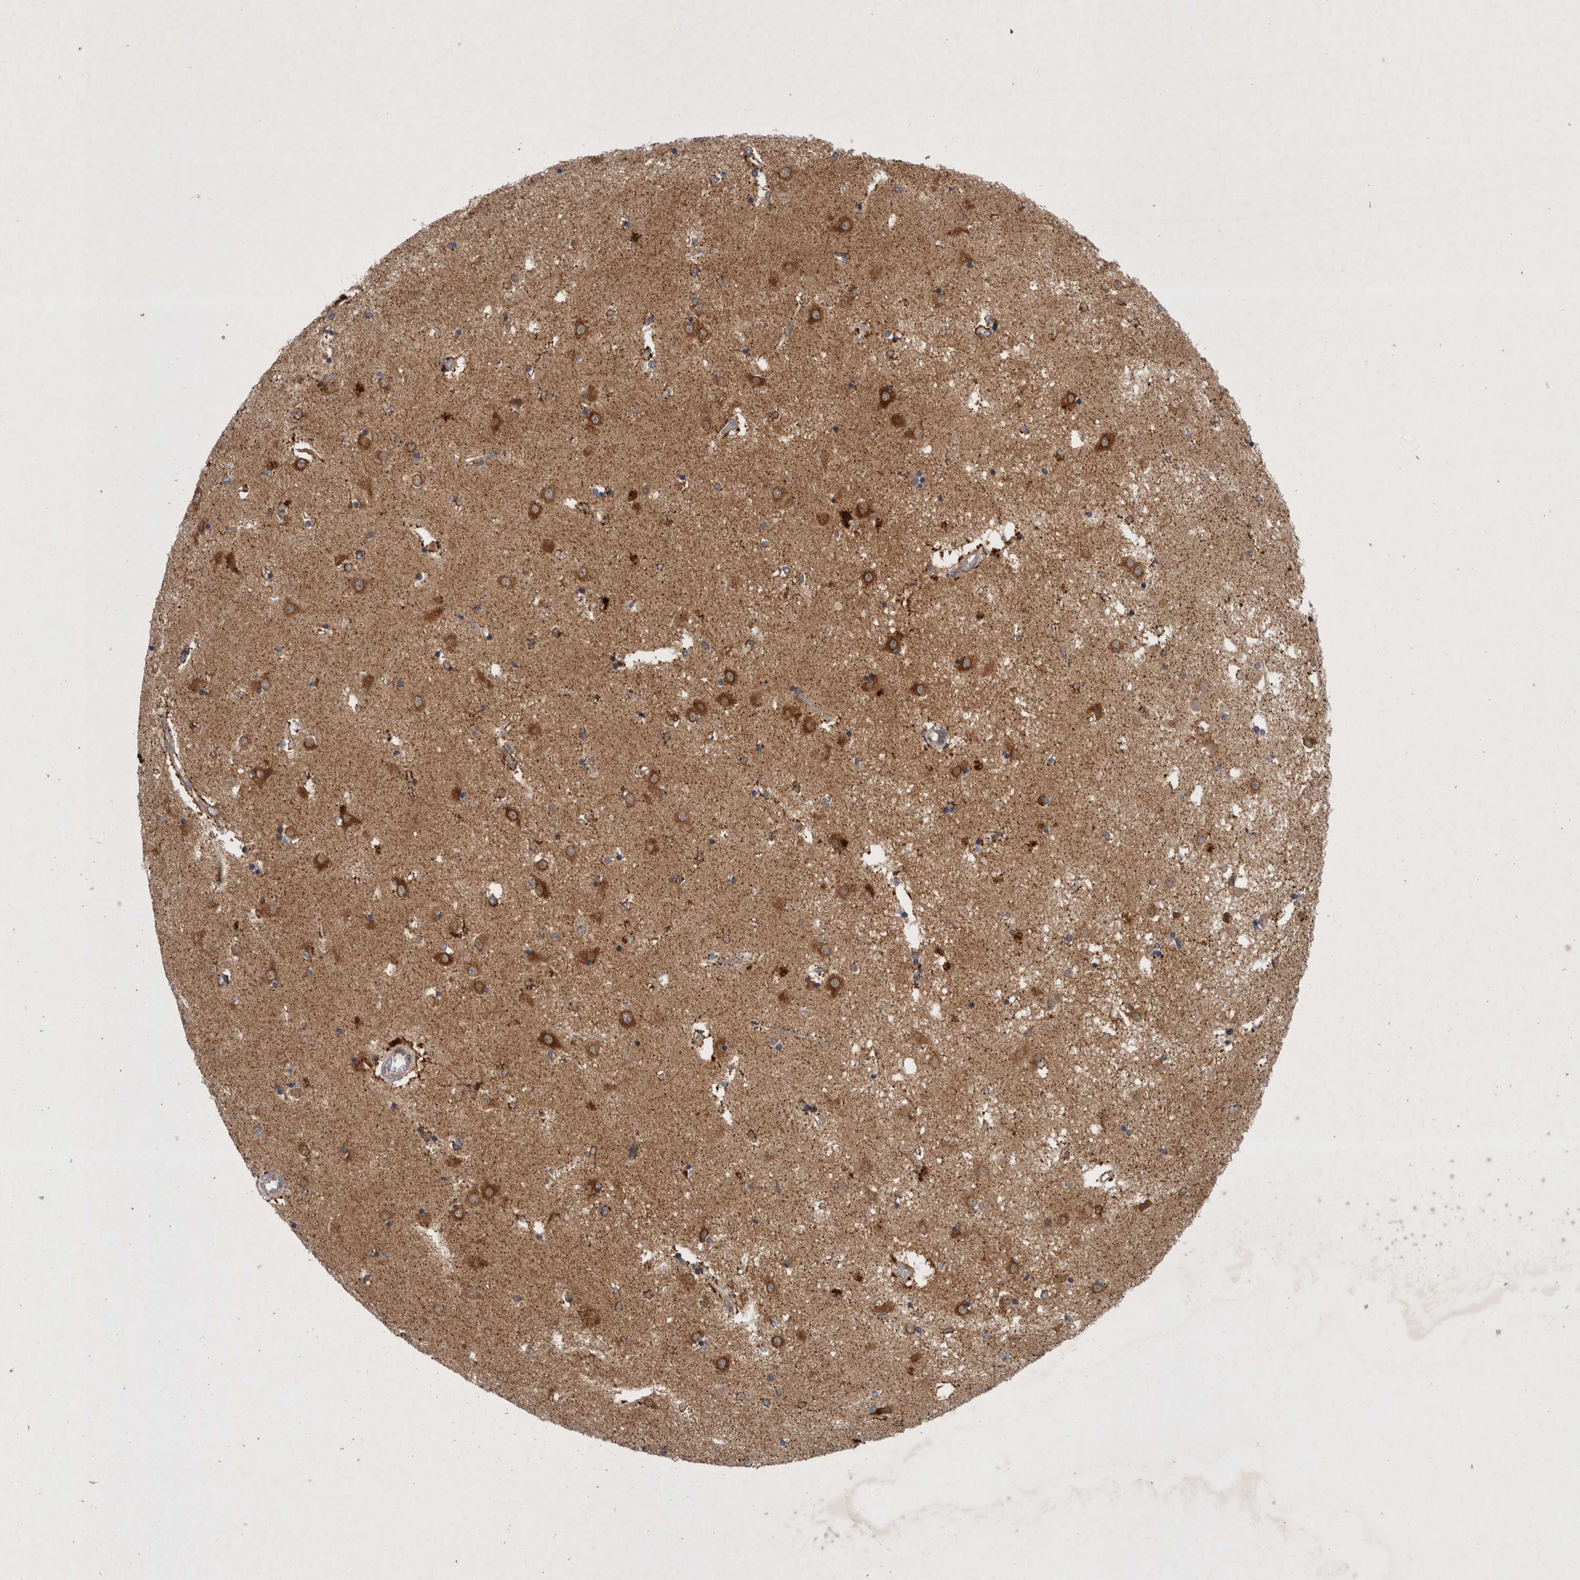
{"staining": {"intensity": "moderate", "quantity": ">75%", "location": "cytoplasmic/membranous"}, "tissue": "caudate", "cell_type": "Glial cells", "image_type": "normal", "snomed": [{"axis": "morphology", "description": "Normal tissue, NOS"}, {"axis": "topography", "description": "Lateral ventricle wall"}], "caption": "Immunohistochemical staining of normal caudate reveals medium levels of moderate cytoplasmic/membranous positivity in approximately >75% of glial cells.", "gene": "PDCD2", "patient": {"sex": "male", "age": 45}}